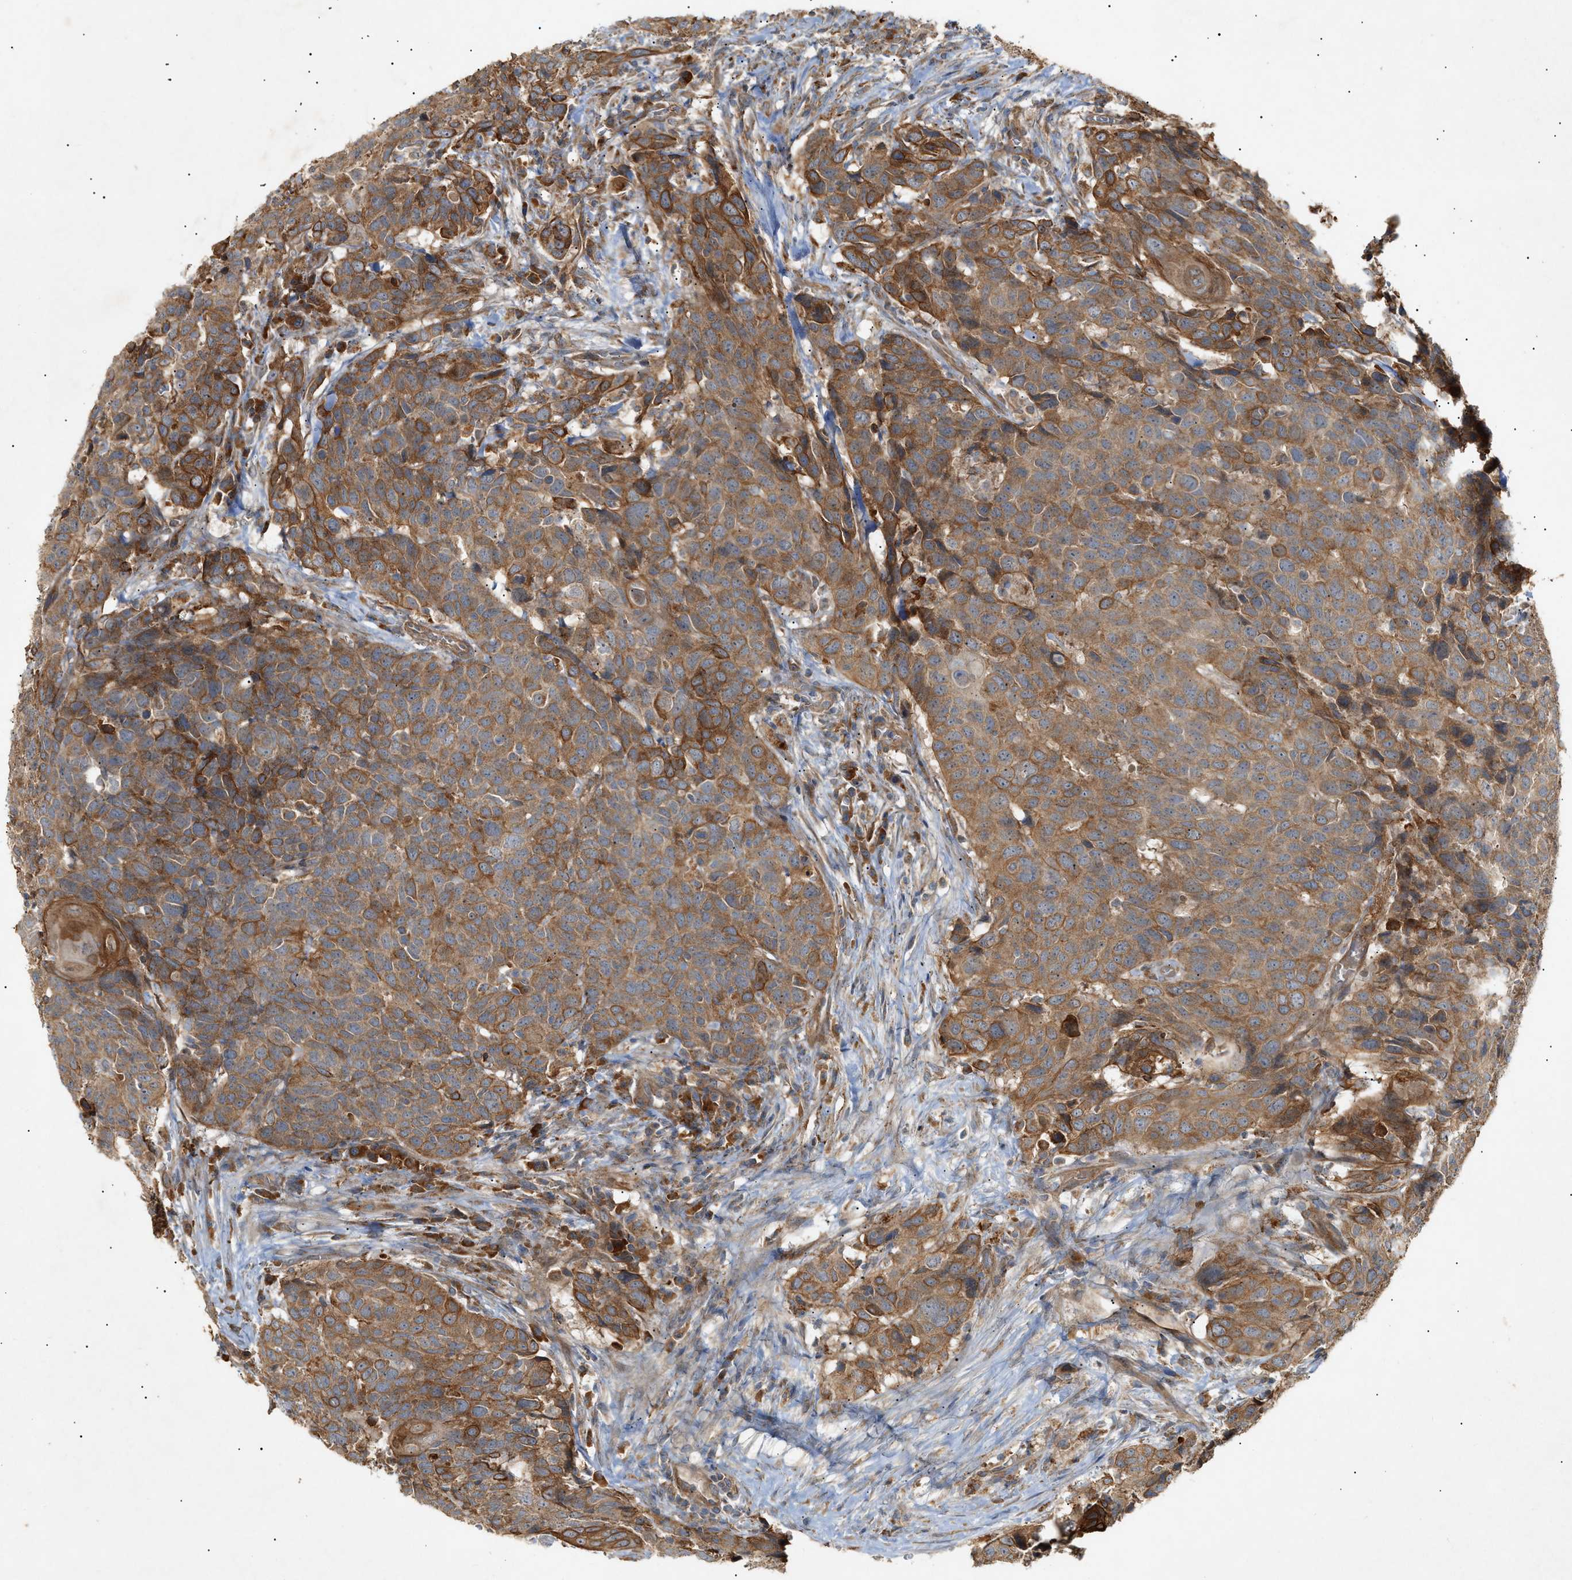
{"staining": {"intensity": "strong", "quantity": ">75%", "location": "cytoplasmic/membranous"}, "tissue": "head and neck cancer", "cell_type": "Tumor cells", "image_type": "cancer", "snomed": [{"axis": "morphology", "description": "Squamous cell carcinoma, NOS"}, {"axis": "topography", "description": "Head-Neck"}], "caption": "Protein analysis of squamous cell carcinoma (head and neck) tissue reveals strong cytoplasmic/membranous positivity in approximately >75% of tumor cells.", "gene": "MTCH1", "patient": {"sex": "male", "age": 66}}